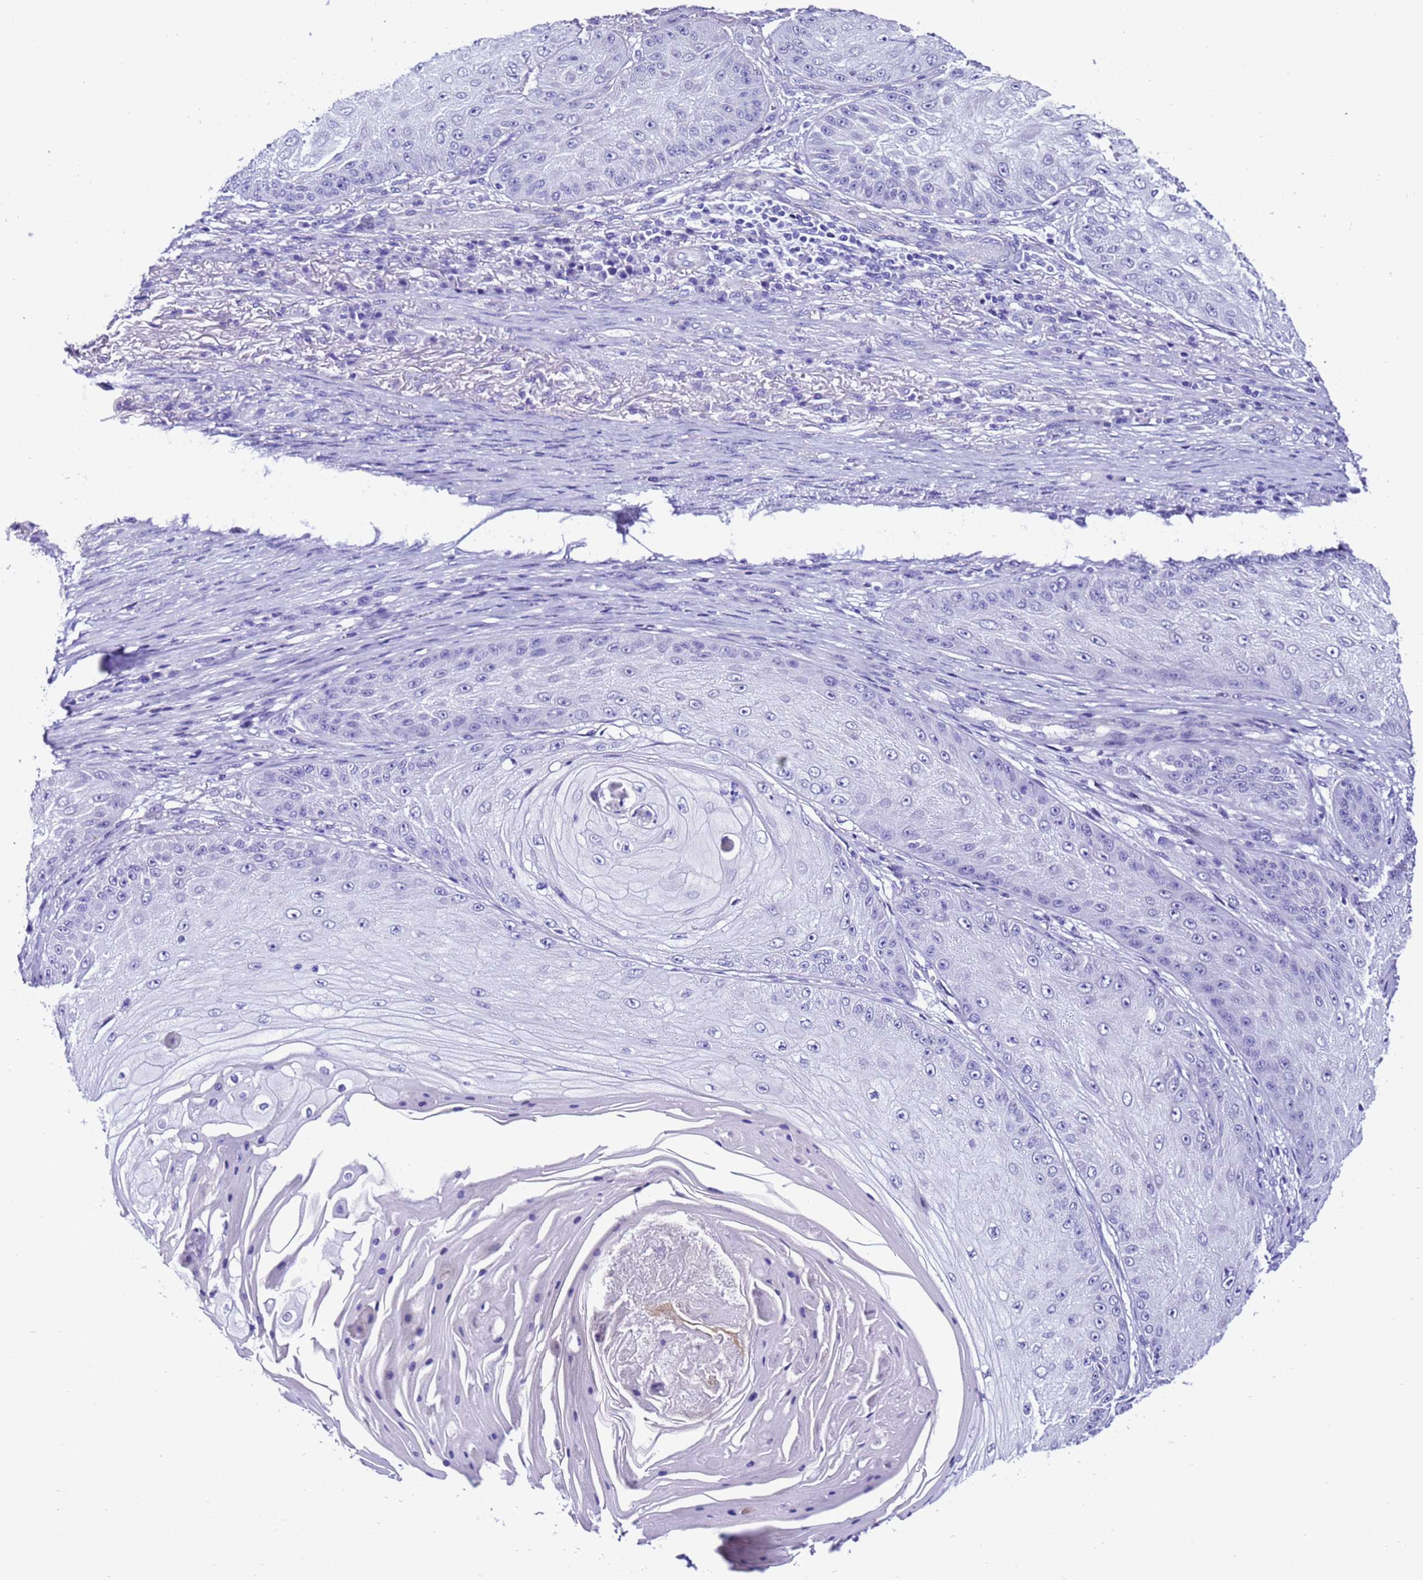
{"staining": {"intensity": "negative", "quantity": "none", "location": "none"}, "tissue": "skin cancer", "cell_type": "Tumor cells", "image_type": "cancer", "snomed": [{"axis": "morphology", "description": "Squamous cell carcinoma, NOS"}, {"axis": "topography", "description": "Skin"}], "caption": "IHC image of skin cancer stained for a protein (brown), which shows no positivity in tumor cells.", "gene": "ZNF417", "patient": {"sex": "male", "age": 70}}